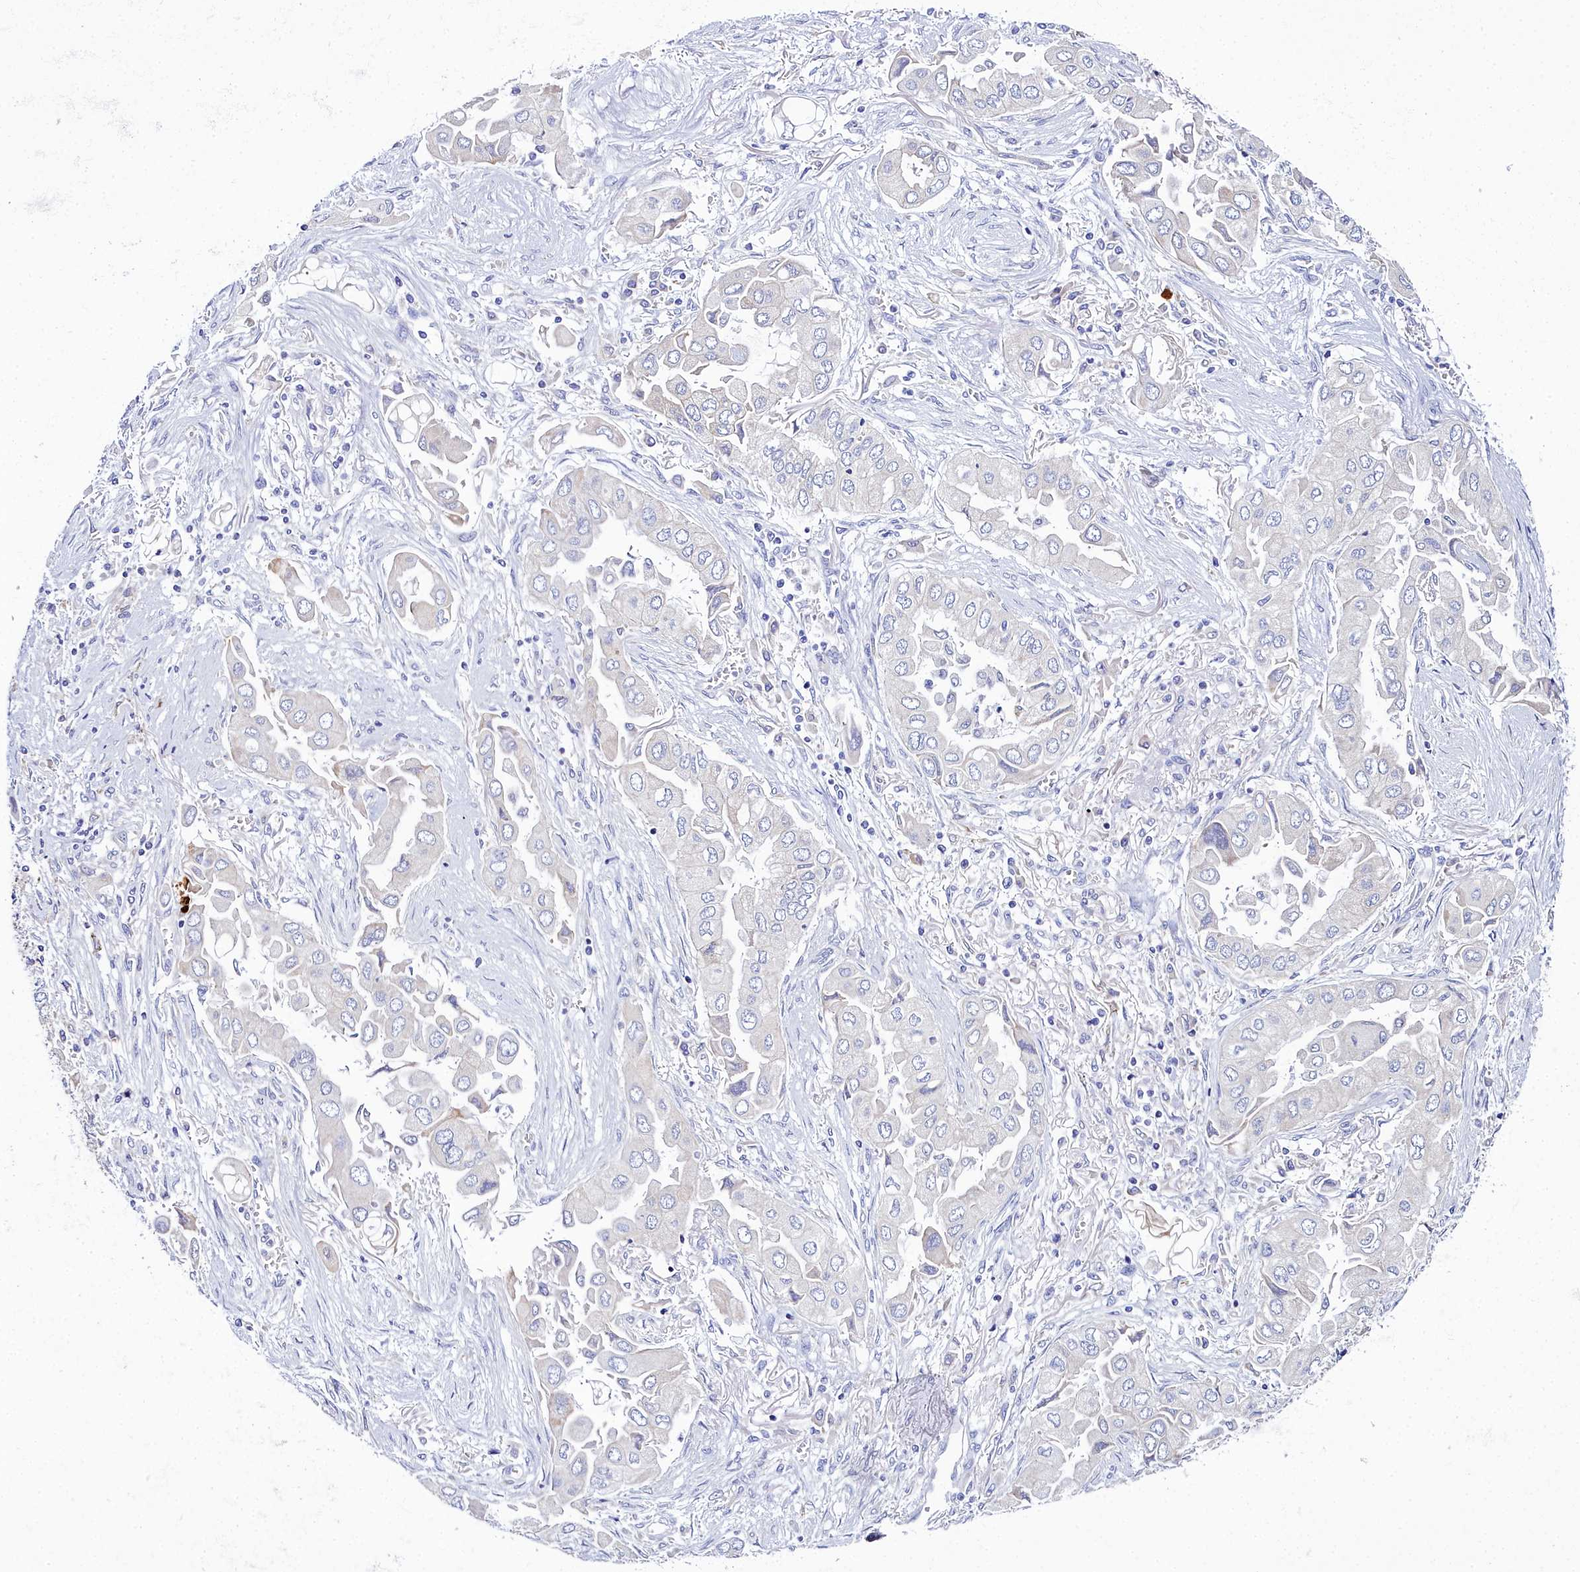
{"staining": {"intensity": "negative", "quantity": "none", "location": "none"}, "tissue": "lung cancer", "cell_type": "Tumor cells", "image_type": "cancer", "snomed": [{"axis": "morphology", "description": "Adenocarcinoma, NOS"}, {"axis": "topography", "description": "Lung"}], "caption": "A photomicrograph of adenocarcinoma (lung) stained for a protein demonstrates no brown staining in tumor cells.", "gene": "ELAPOR2", "patient": {"sex": "female", "age": 76}}